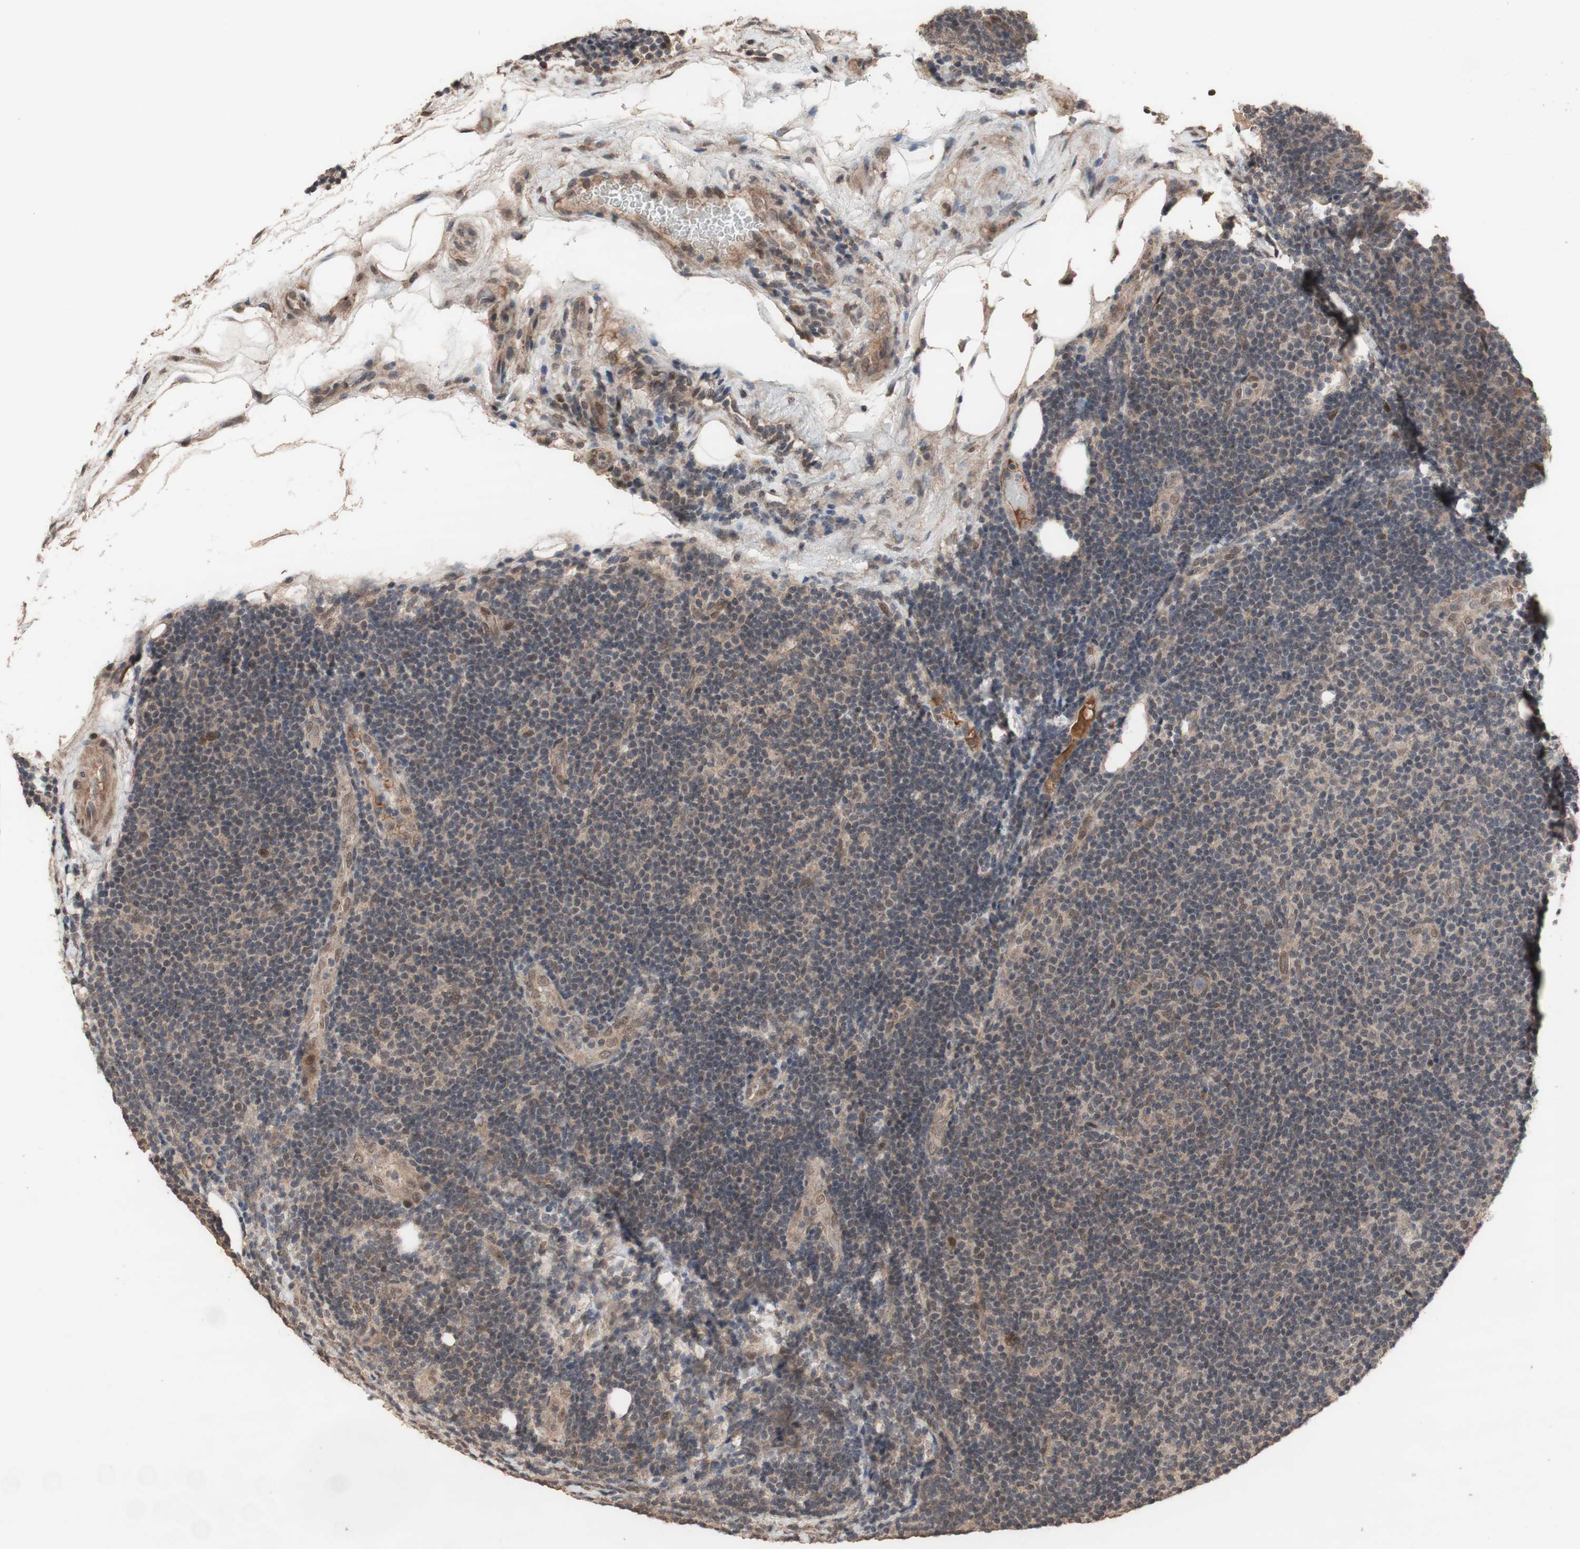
{"staining": {"intensity": "weak", "quantity": "<25%", "location": "cytoplasmic/membranous,nuclear"}, "tissue": "lymphoma", "cell_type": "Tumor cells", "image_type": "cancer", "snomed": [{"axis": "morphology", "description": "Malignant lymphoma, non-Hodgkin's type, Low grade"}, {"axis": "topography", "description": "Lymph node"}], "caption": "Image shows no protein positivity in tumor cells of lymphoma tissue.", "gene": "KANSL1", "patient": {"sex": "male", "age": 83}}